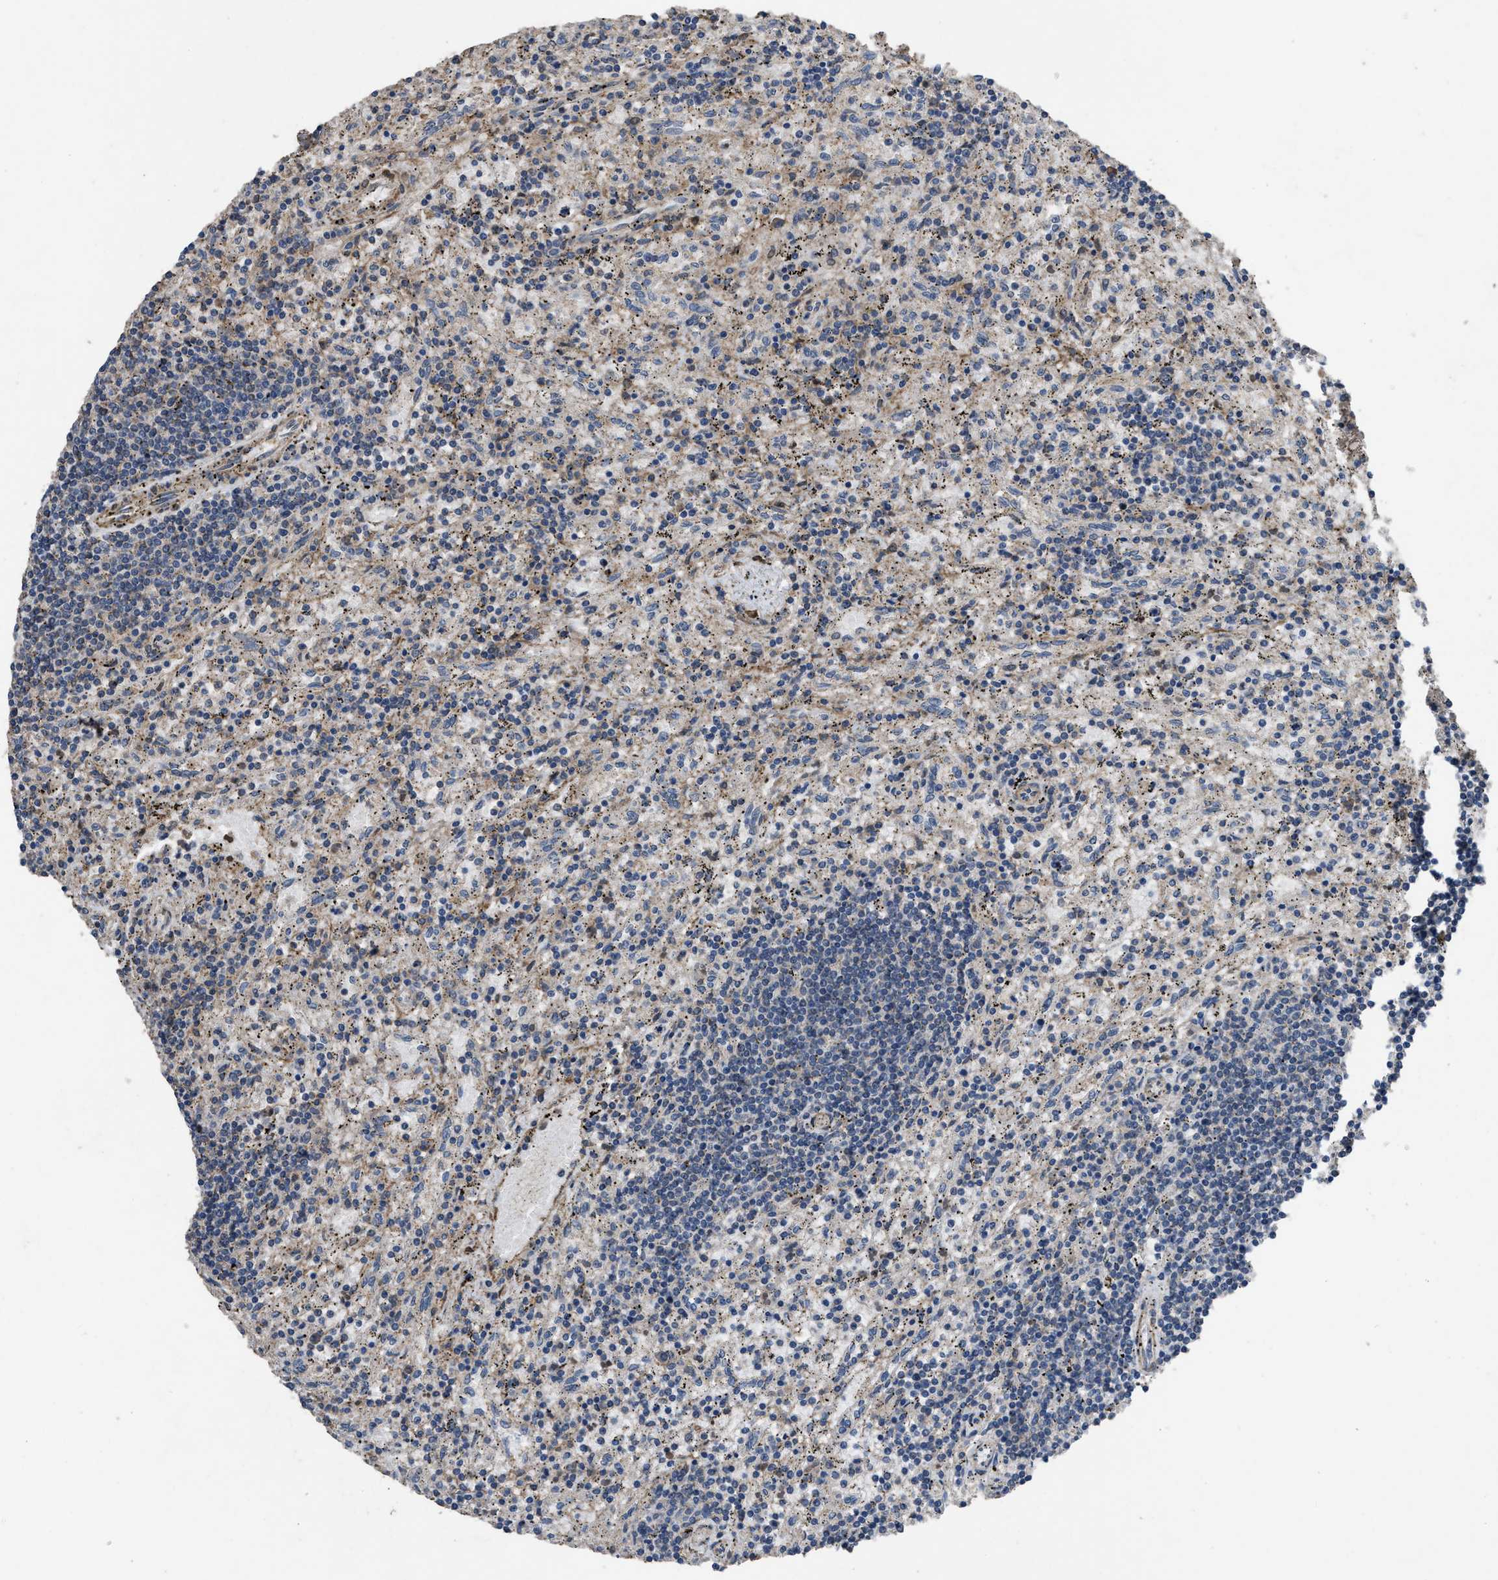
{"staining": {"intensity": "weak", "quantity": "<25%", "location": "cytoplasmic/membranous"}, "tissue": "lymphoma", "cell_type": "Tumor cells", "image_type": "cancer", "snomed": [{"axis": "morphology", "description": "Malignant lymphoma, non-Hodgkin's type, Low grade"}, {"axis": "topography", "description": "Spleen"}], "caption": "A photomicrograph of human lymphoma is negative for staining in tumor cells.", "gene": "ARL6", "patient": {"sex": "male", "age": 76}}